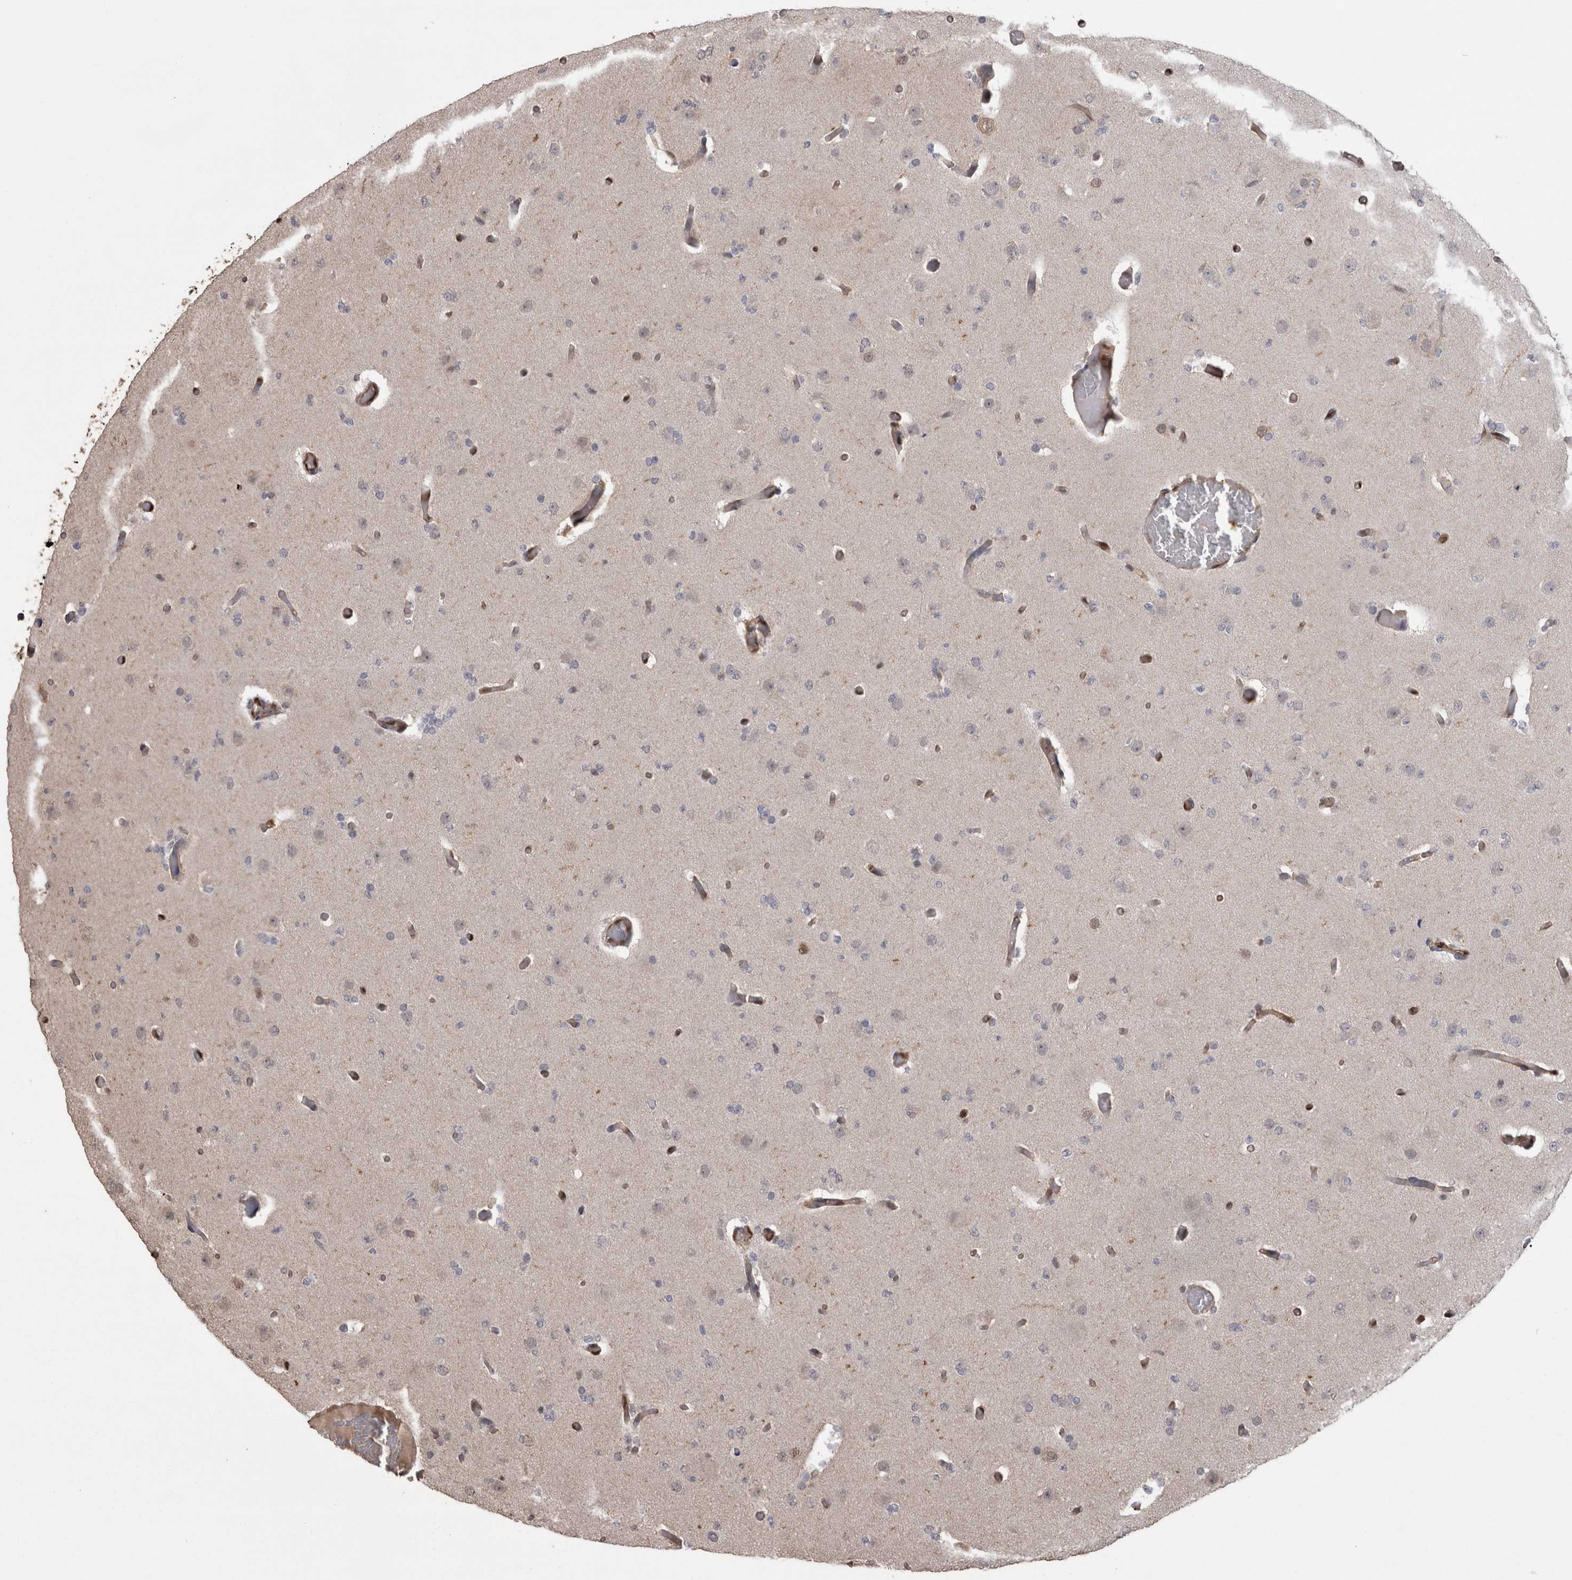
{"staining": {"intensity": "negative", "quantity": "none", "location": "none"}, "tissue": "glioma", "cell_type": "Tumor cells", "image_type": "cancer", "snomed": [{"axis": "morphology", "description": "Glioma, malignant, Low grade"}, {"axis": "topography", "description": "Brain"}], "caption": "Photomicrograph shows no significant protein positivity in tumor cells of glioma. The staining is performed using DAB brown chromogen with nuclei counter-stained in using hematoxylin.", "gene": "LXN", "patient": {"sex": "female", "age": 22}}